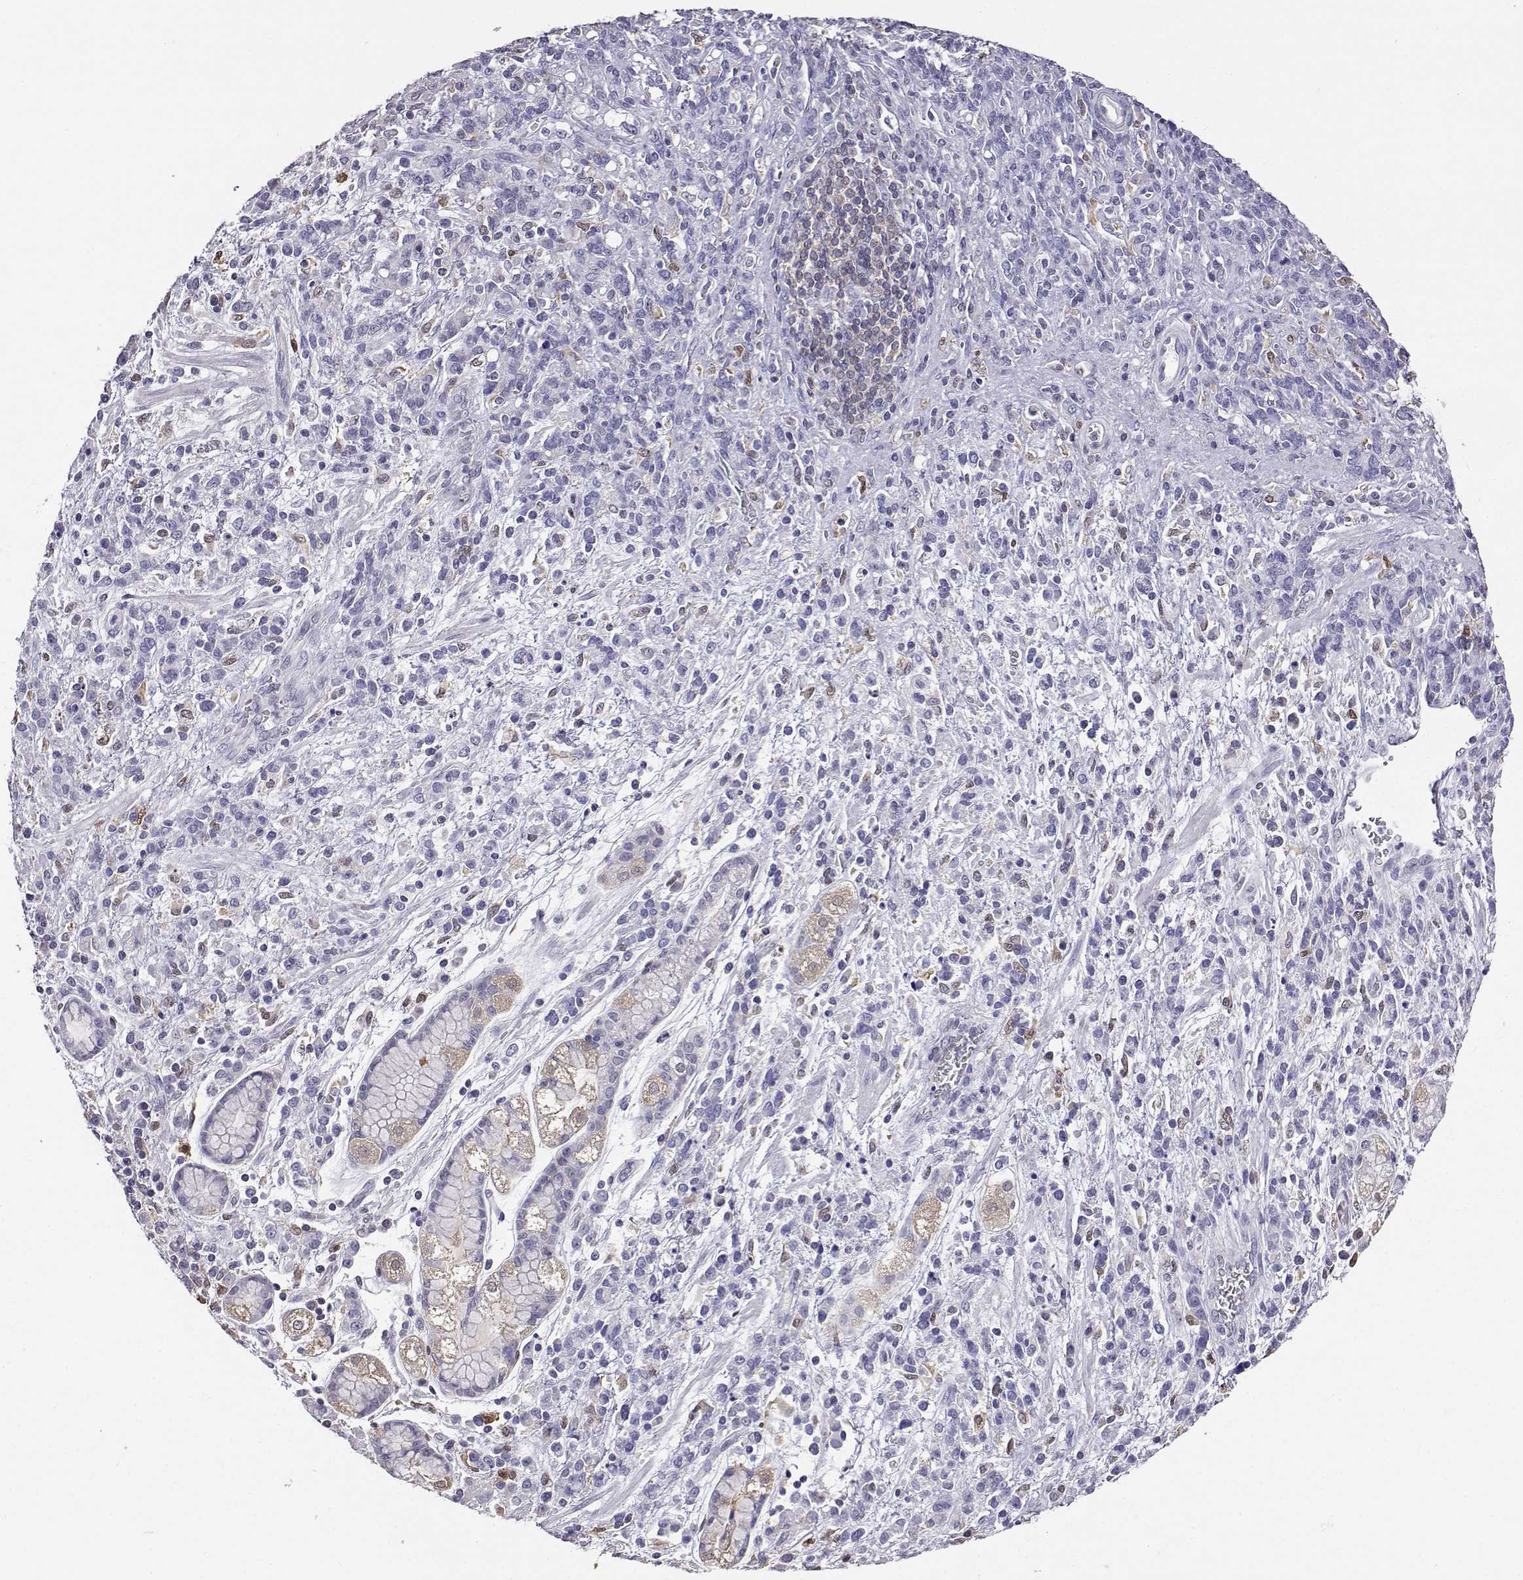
{"staining": {"intensity": "negative", "quantity": "none", "location": "none"}, "tissue": "stomach cancer", "cell_type": "Tumor cells", "image_type": "cancer", "snomed": [{"axis": "morphology", "description": "Adenocarcinoma, NOS"}, {"axis": "topography", "description": "Stomach"}], "caption": "Tumor cells are negative for brown protein staining in adenocarcinoma (stomach). Brightfield microscopy of IHC stained with DAB (brown) and hematoxylin (blue), captured at high magnification.", "gene": "AKR1B1", "patient": {"sex": "female", "age": 57}}